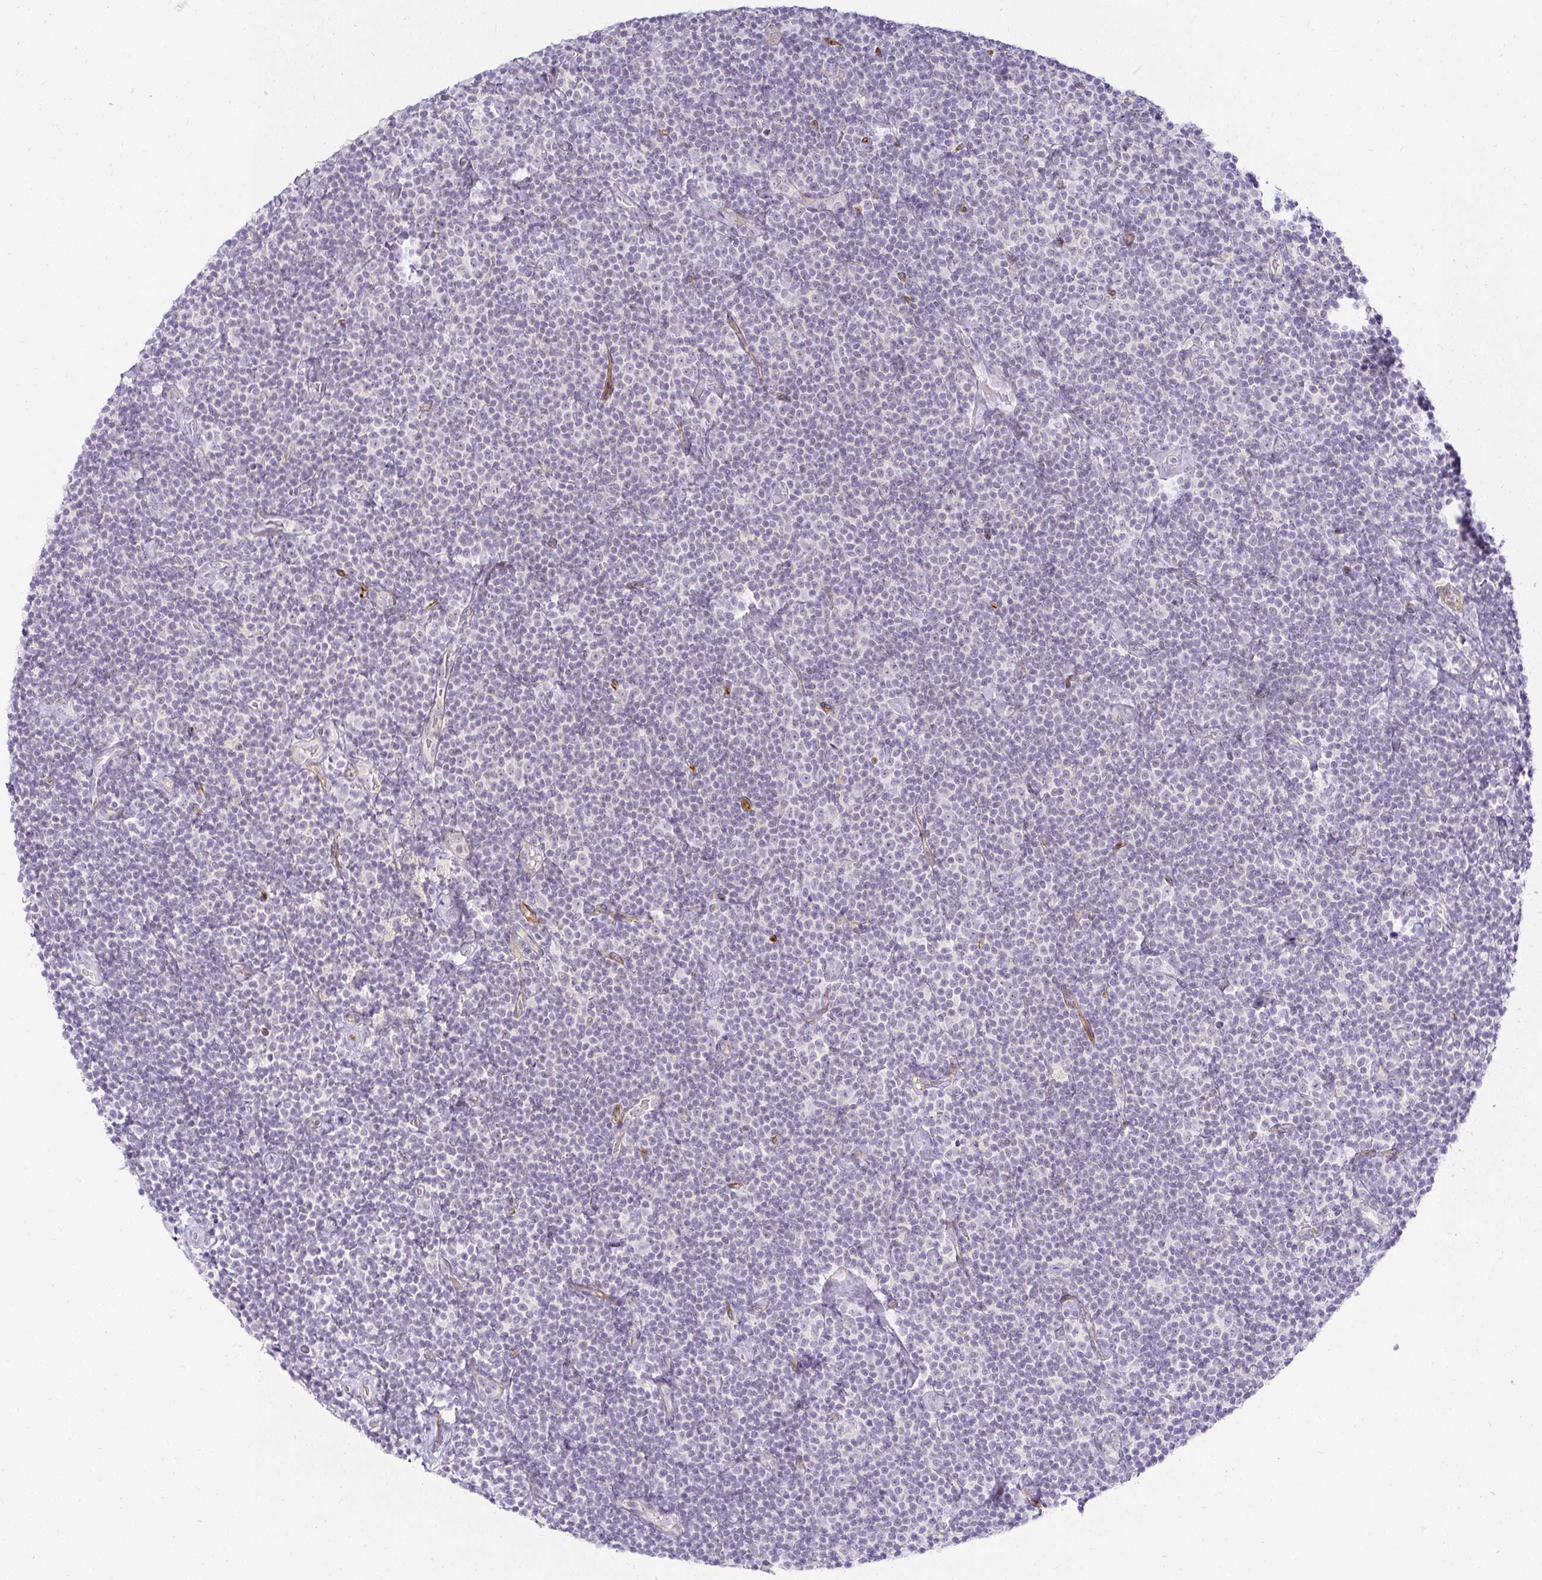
{"staining": {"intensity": "negative", "quantity": "none", "location": "none"}, "tissue": "lymphoma", "cell_type": "Tumor cells", "image_type": "cancer", "snomed": [{"axis": "morphology", "description": "Malignant lymphoma, non-Hodgkin's type, Low grade"}, {"axis": "topography", "description": "Lymph node"}], "caption": "High power microscopy micrograph of an IHC photomicrograph of malignant lymphoma, non-Hodgkin's type (low-grade), revealing no significant expression in tumor cells.", "gene": "ACAN", "patient": {"sex": "male", "age": 81}}